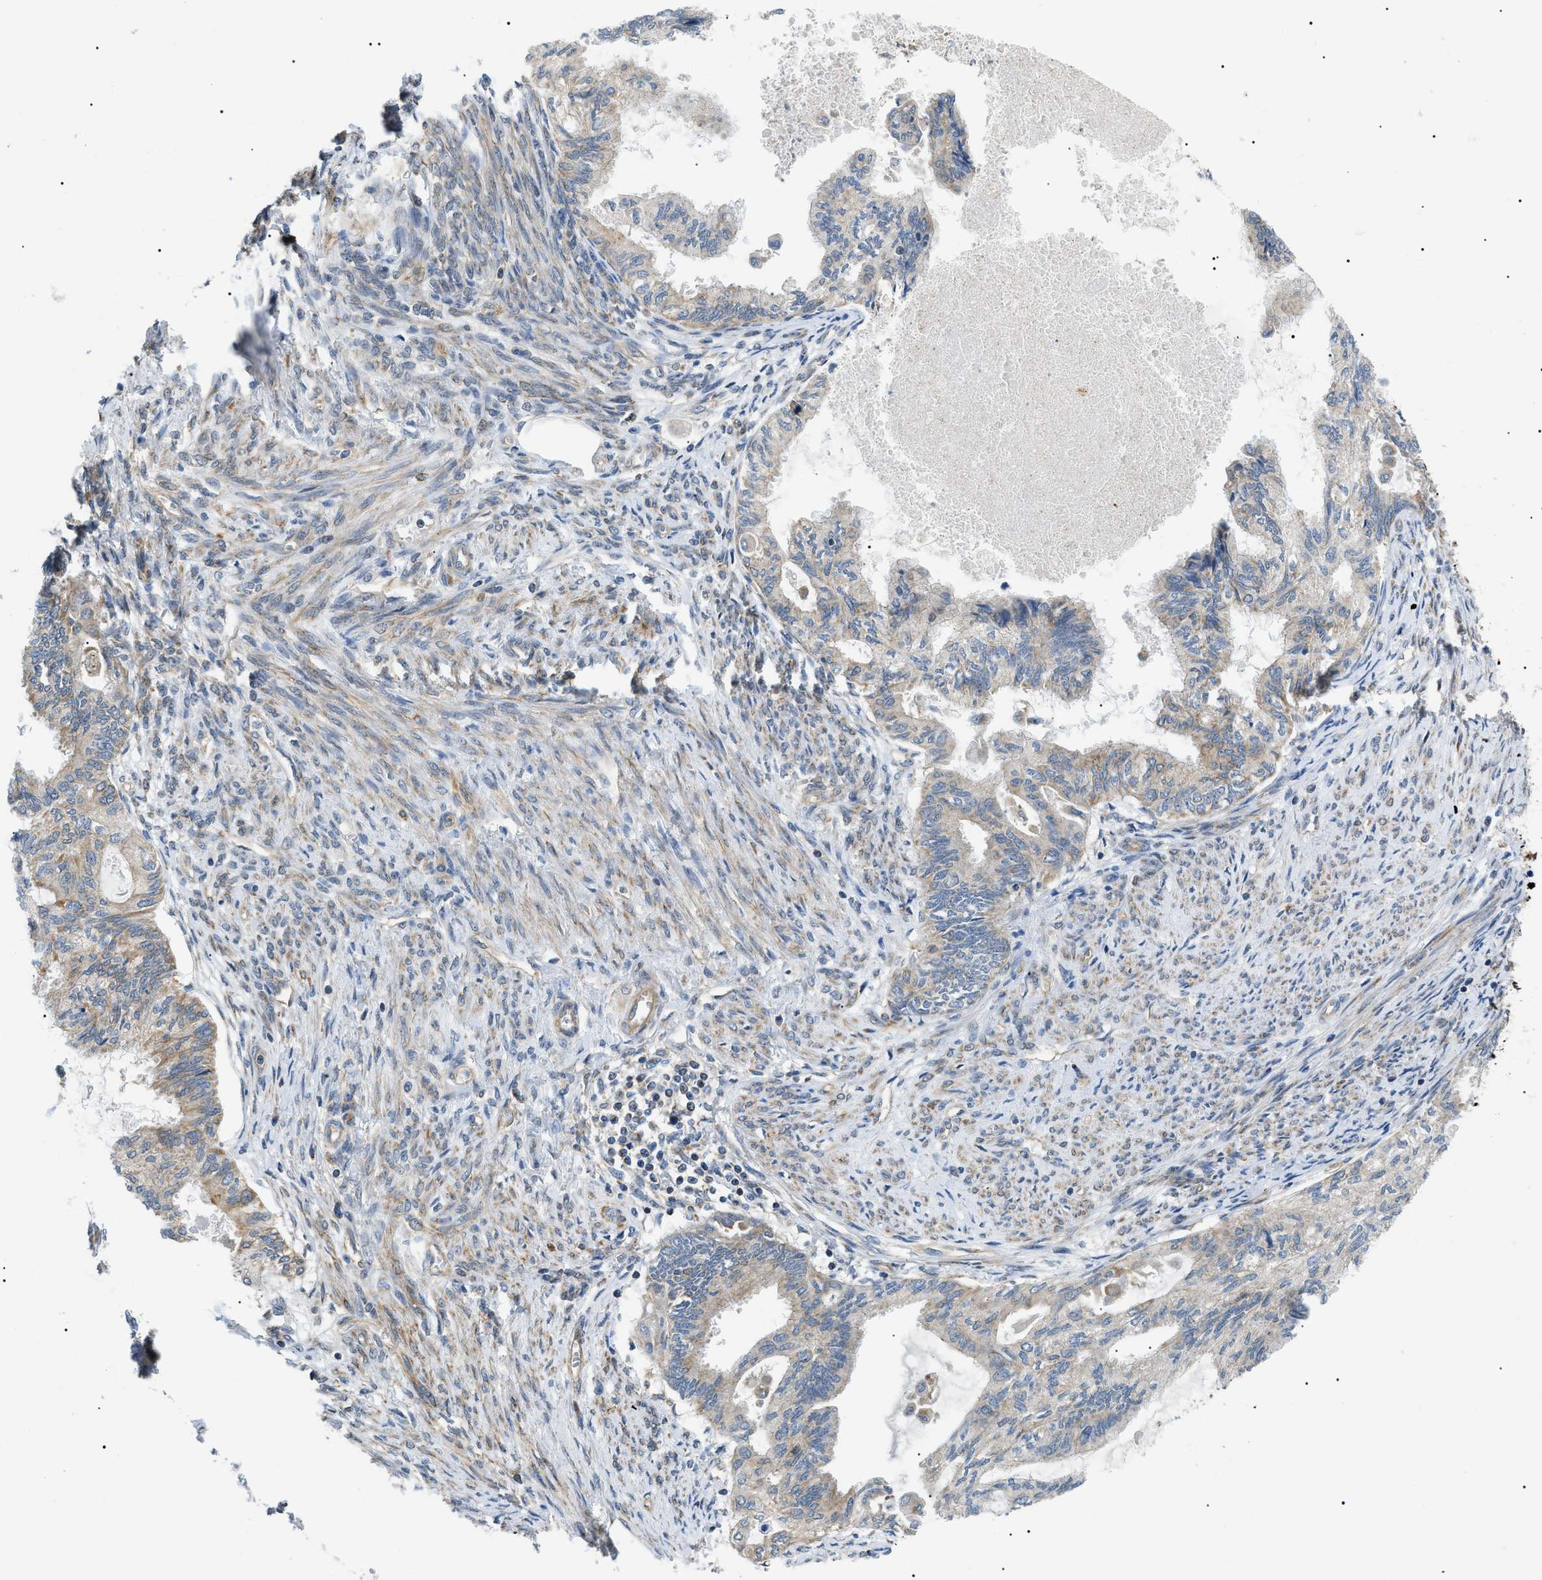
{"staining": {"intensity": "weak", "quantity": "25%-75%", "location": "cytoplasmic/membranous"}, "tissue": "cervical cancer", "cell_type": "Tumor cells", "image_type": "cancer", "snomed": [{"axis": "morphology", "description": "Normal tissue, NOS"}, {"axis": "morphology", "description": "Adenocarcinoma, NOS"}, {"axis": "topography", "description": "Cervix"}, {"axis": "topography", "description": "Endometrium"}], "caption": "The micrograph shows staining of cervical adenocarcinoma, revealing weak cytoplasmic/membranous protein positivity (brown color) within tumor cells. (IHC, brightfield microscopy, high magnification).", "gene": "SRPK1", "patient": {"sex": "female", "age": 86}}